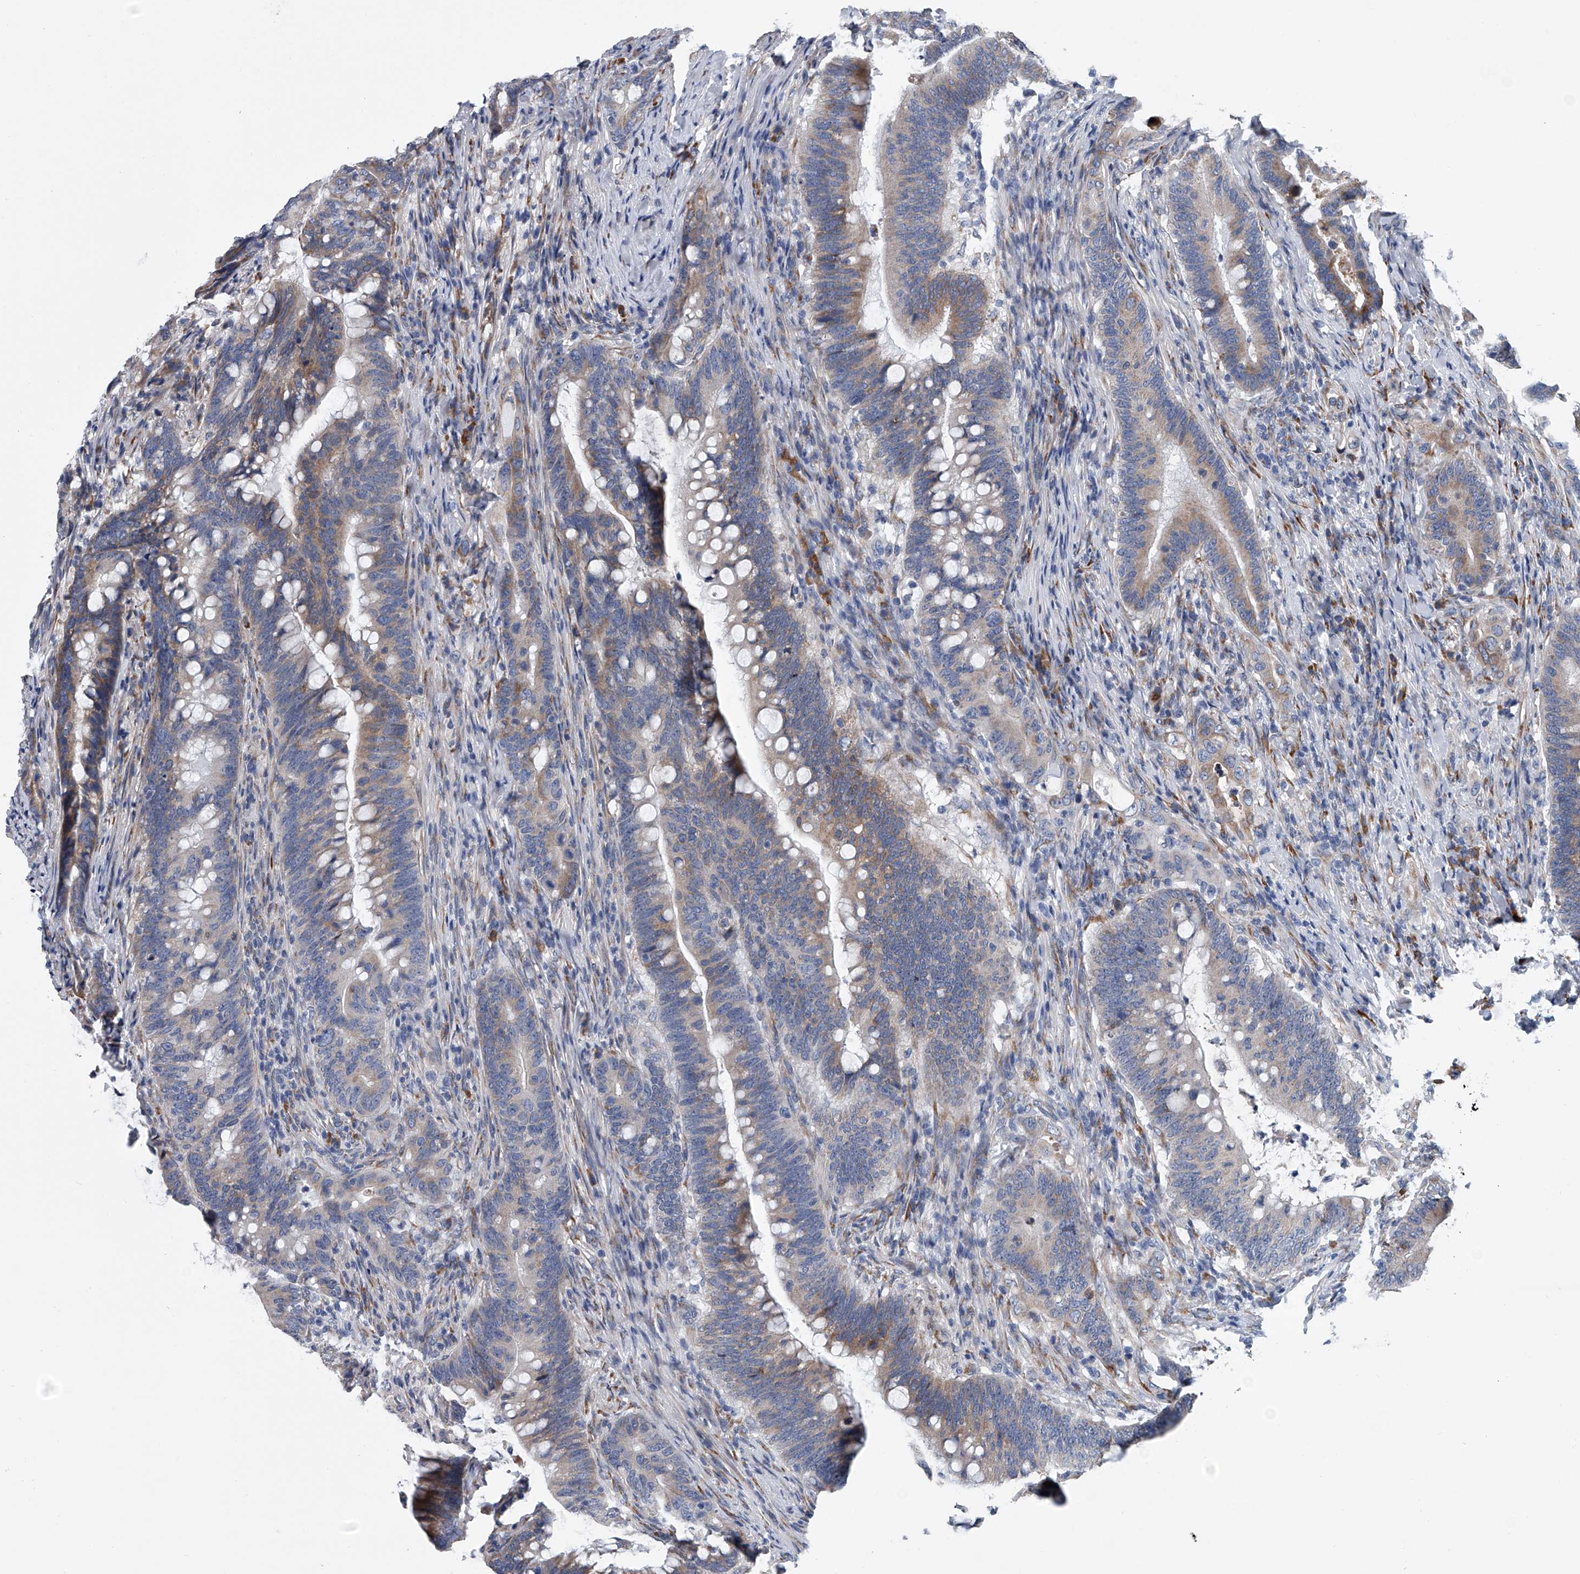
{"staining": {"intensity": "weak", "quantity": "25%-75%", "location": "cytoplasmic/membranous"}, "tissue": "colorectal cancer", "cell_type": "Tumor cells", "image_type": "cancer", "snomed": [{"axis": "morphology", "description": "Adenocarcinoma, NOS"}, {"axis": "topography", "description": "Colon"}], "caption": "Immunohistochemistry (IHC) of colorectal cancer (adenocarcinoma) exhibits low levels of weak cytoplasmic/membranous staining in about 25%-75% of tumor cells.", "gene": "ABCG1", "patient": {"sex": "female", "age": 66}}